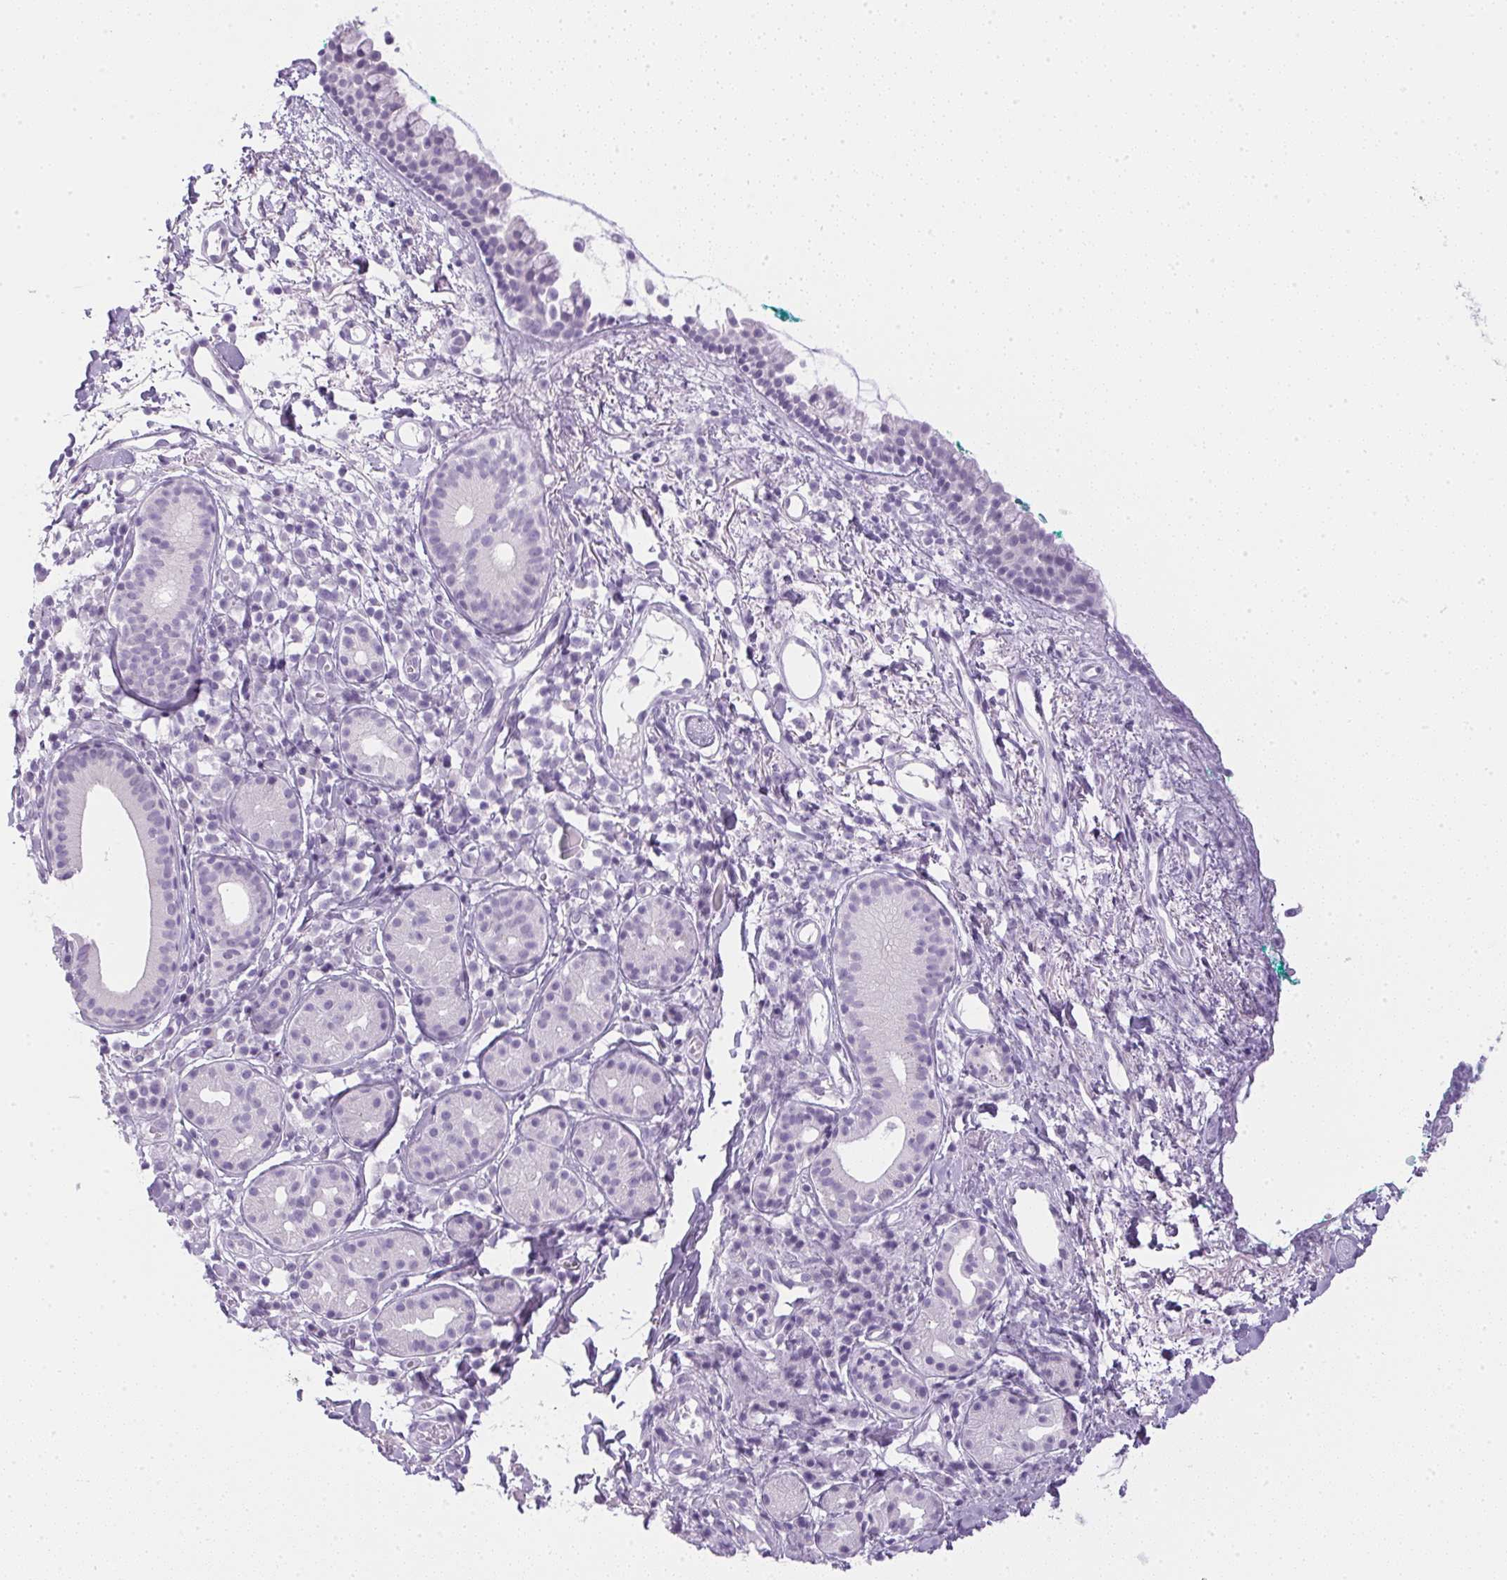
{"staining": {"intensity": "negative", "quantity": "none", "location": "none"}, "tissue": "nasopharynx", "cell_type": "Respiratory epithelial cells", "image_type": "normal", "snomed": [{"axis": "morphology", "description": "Normal tissue, NOS"}, {"axis": "morphology", "description": "Basal cell carcinoma"}, {"axis": "topography", "description": "Cartilage tissue"}, {"axis": "topography", "description": "Nasopharynx"}, {"axis": "topography", "description": "Oral tissue"}], "caption": "IHC of benign human nasopharynx reveals no positivity in respiratory epithelial cells.", "gene": "CPB1", "patient": {"sex": "female", "age": 77}}